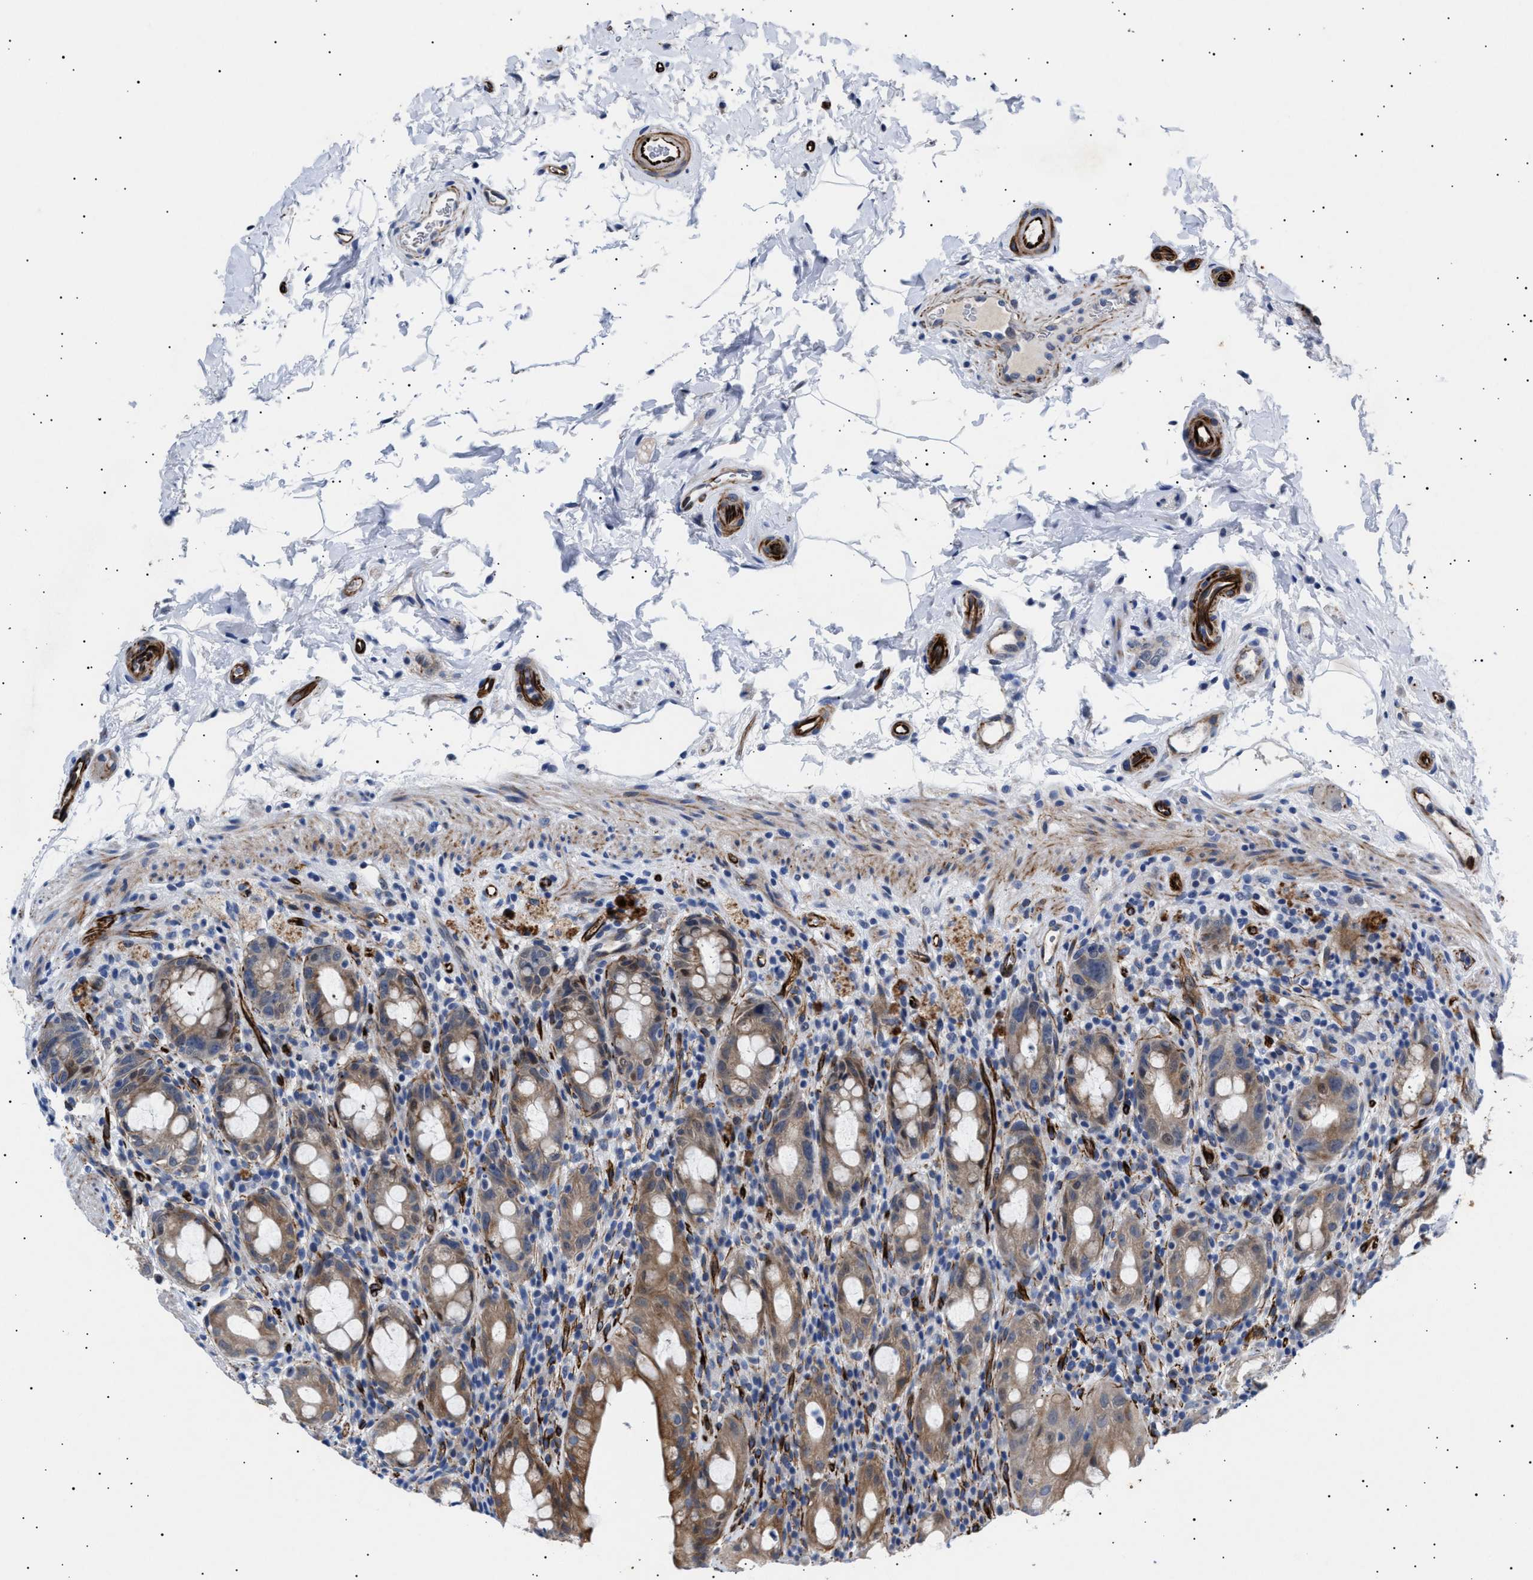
{"staining": {"intensity": "moderate", "quantity": "25%-75%", "location": "cytoplasmic/membranous"}, "tissue": "rectum", "cell_type": "Glandular cells", "image_type": "normal", "snomed": [{"axis": "morphology", "description": "Normal tissue, NOS"}, {"axis": "topography", "description": "Rectum"}], "caption": "Moderate cytoplasmic/membranous positivity is seen in approximately 25%-75% of glandular cells in normal rectum.", "gene": "OLFML2A", "patient": {"sex": "male", "age": 44}}